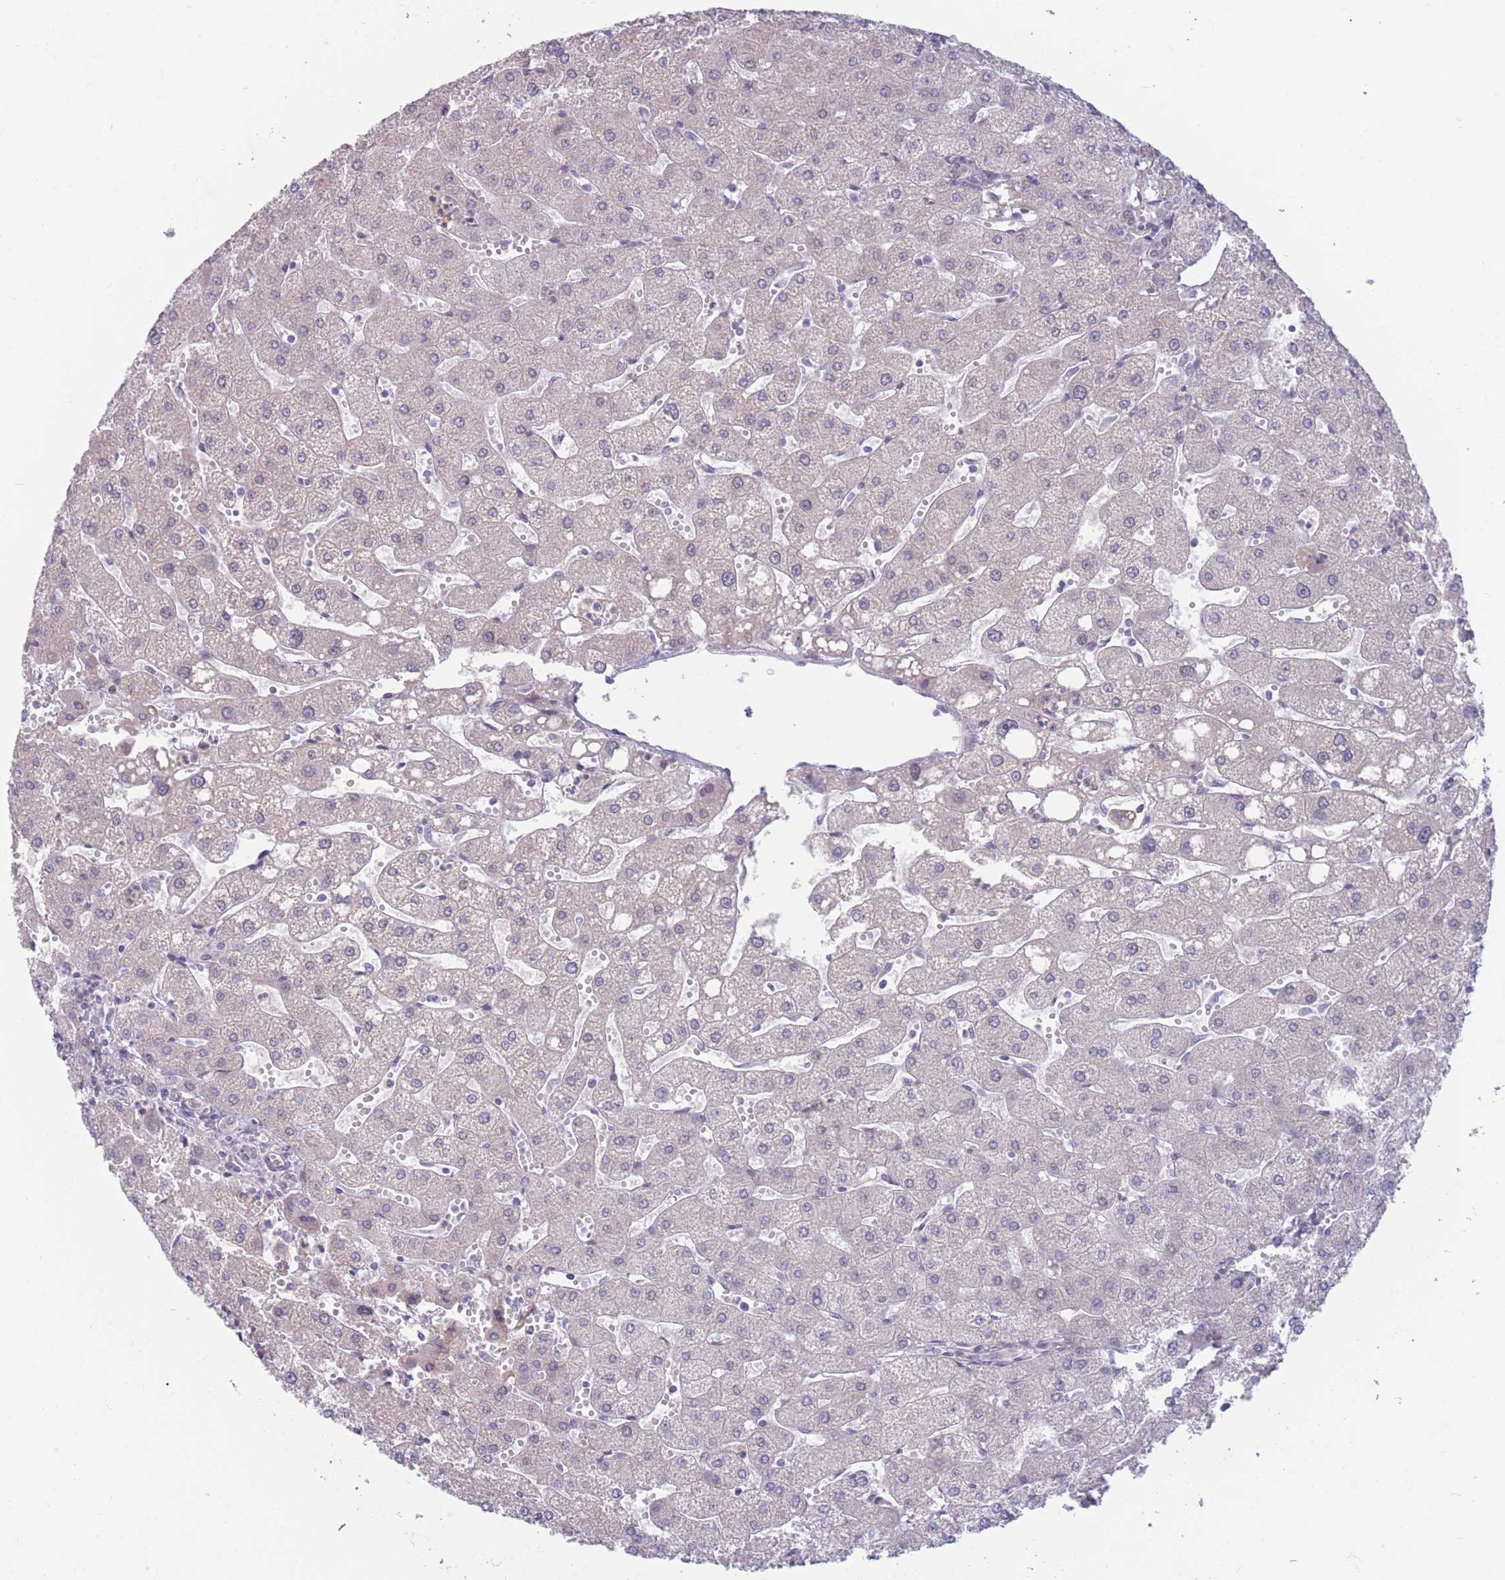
{"staining": {"intensity": "negative", "quantity": "none", "location": "none"}, "tissue": "liver", "cell_type": "Cholangiocytes", "image_type": "normal", "snomed": [{"axis": "morphology", "description": "Normal tissue, NOS"}, {"axis": "topography", "description": "Liver"}], "caption": "DAB (3,3'-diaminobenzidine) immunohistochemical staining of benign human liver exhibits no significant staining in cholangiocytes.", "gene": "PODXL", "patient": {"sex": "male", "age": 67}}